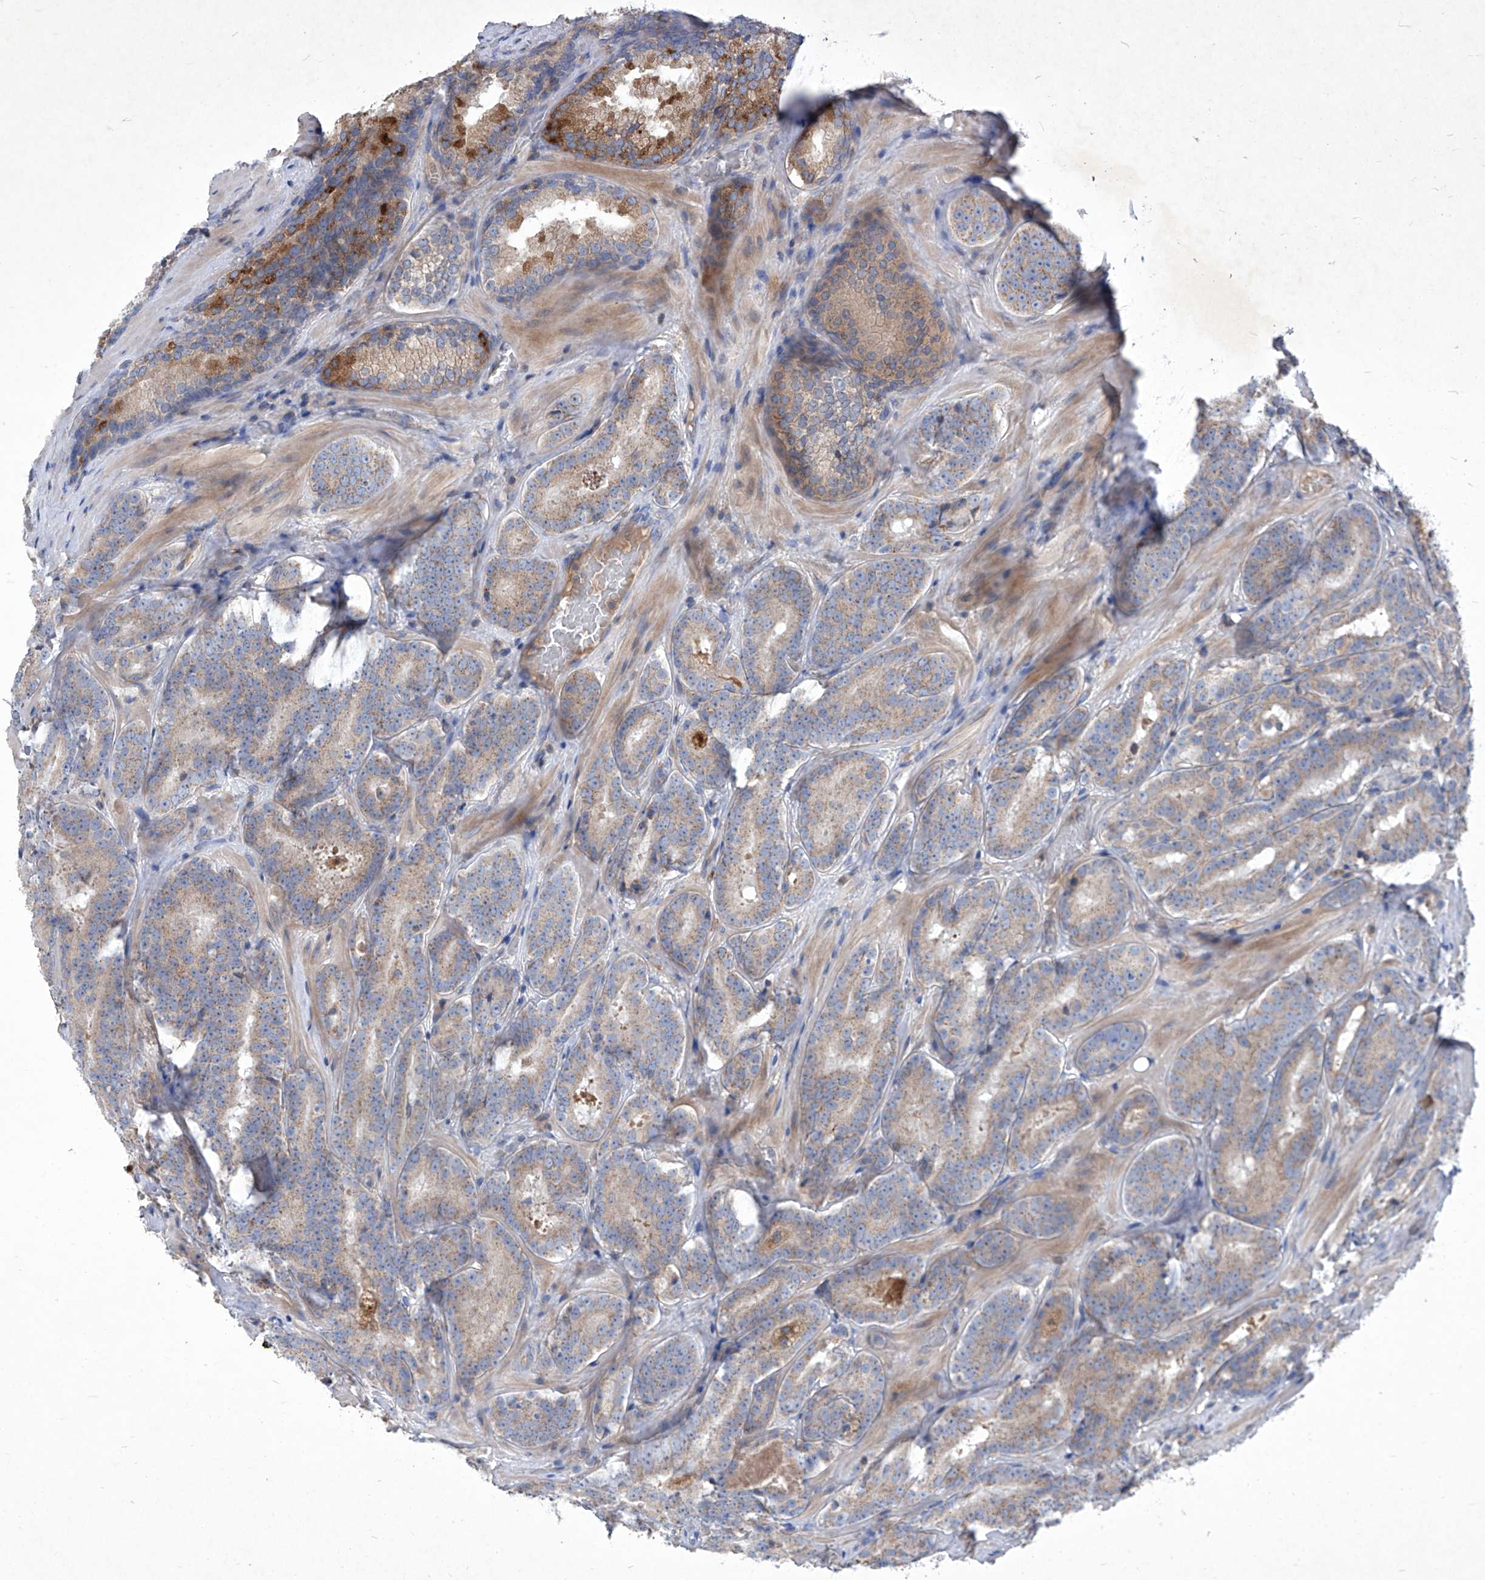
{"staining": {"intensity": "moderate", "quantity": "25%-75%", "location": "cytoplasmic/membranous"}, "tissue": "prostate cancer", "cell_type": "Tumor cells", "image_type": "cancer", "snomed": [{"axis": "morphology", "description": "Adenocarcinoma, High grade"}, {"axis": "topography", "description": "Prostate"}], "caption": "Immunohistochemical staining of prostate cancer displays medium levels of moderate cytoplasmic/membranous protein expression in approximately 25%-75% of tumor cells.", "gene": "EPHA8", "patient": {"sex": "male", "age": 57}}